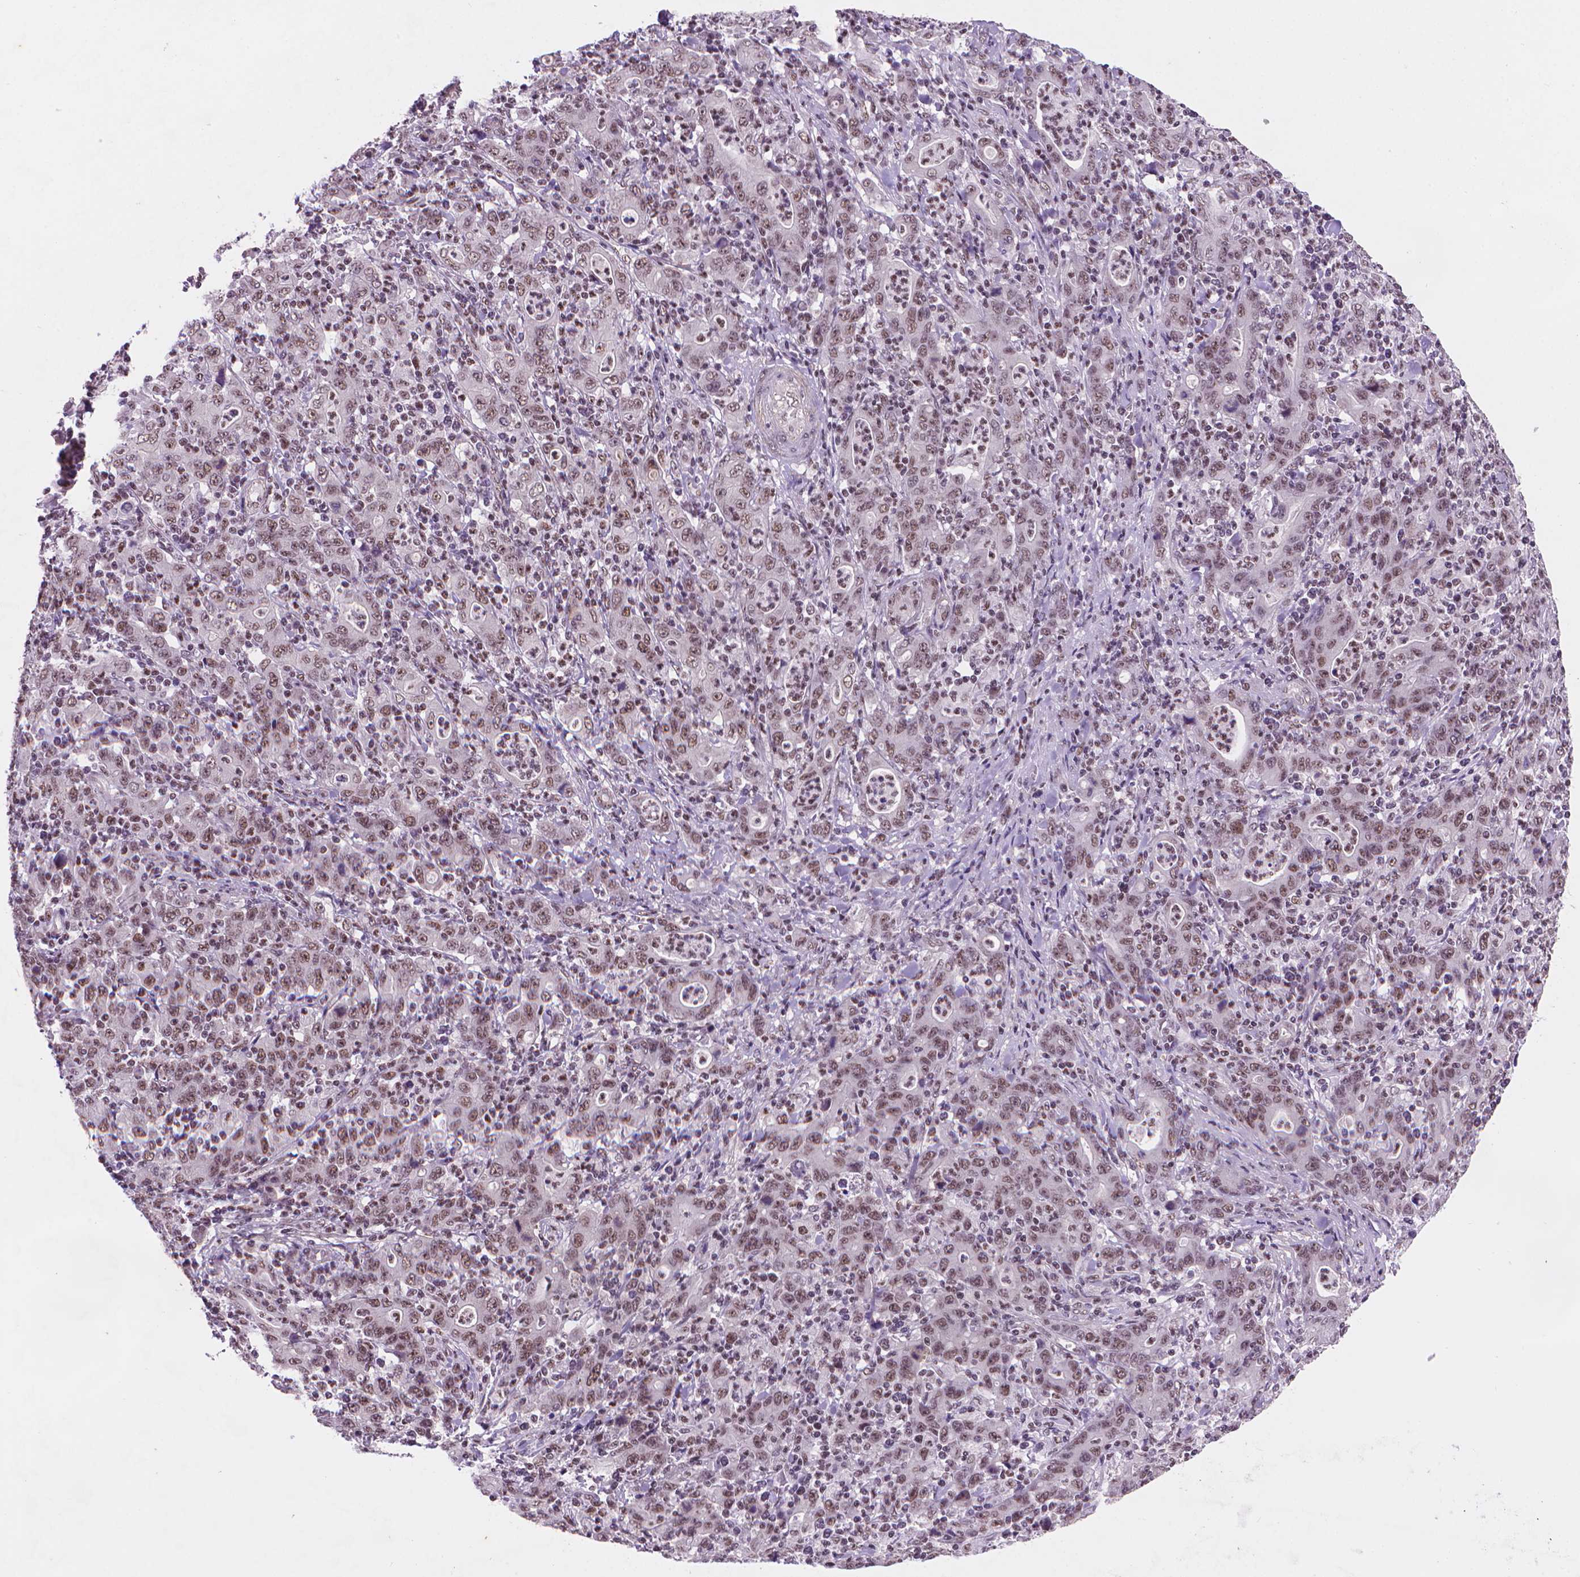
{"staining": {"intensity": "moderate", "quantity": ">75%", "location": "nuclear"}, "tissue": "stomach cancer", "cell_type": "Tumor cells", "image_type": "cancer", "snomed": [{"axis": "morphology", "description": "Adenocarcinoma, NOS"}, {"axis": "topography", "description": "Stomach, upper"}], "caption": "Stomach cancer tissue demonstrates moderate nuclear positivity in about >75% of tumor cells, visualized by immunohistochemistry.", "gene": "UBN1", "patient": {"sex": "male", "age": 69}}